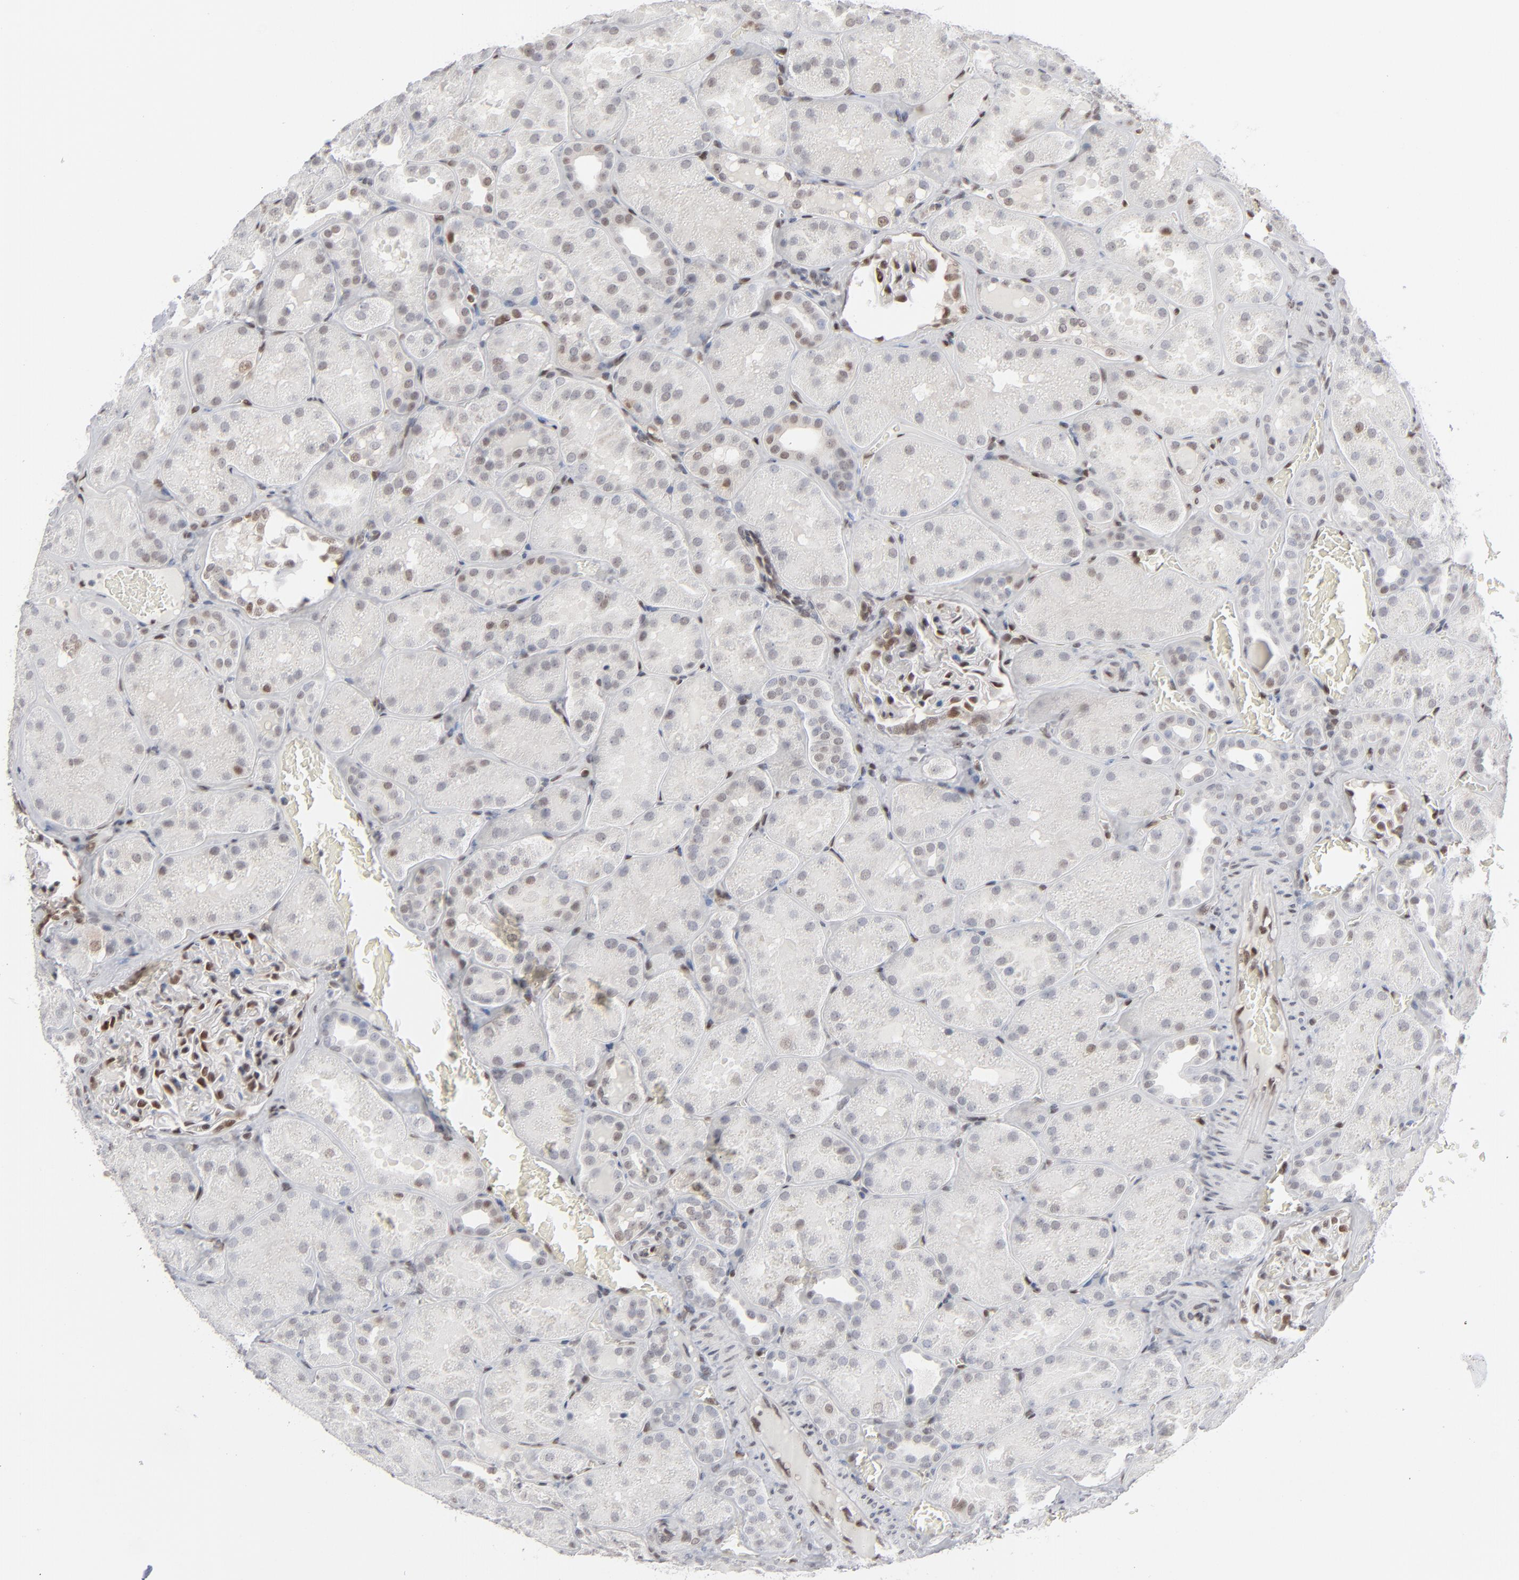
{"staining": {"intensity": "negative", "quantity": "none", "location": "none"}, "tissue": "kidney", "cell_type": "Cells in glomeruli", "image_type": "normal", "snomed": [{"axis": "morphology", "description": "Normal tissue, NOS"}, {"axis": "topography", "description": "Kidney"}], "caption": "Immunohistochemistry micrograph of unremarkable kidney: human kidney stained with DAB demonstrates no significant protein positivity in cells in glomeruli.", "gene": "IRF9", "patient": {"sex": "male", "age": 28}}